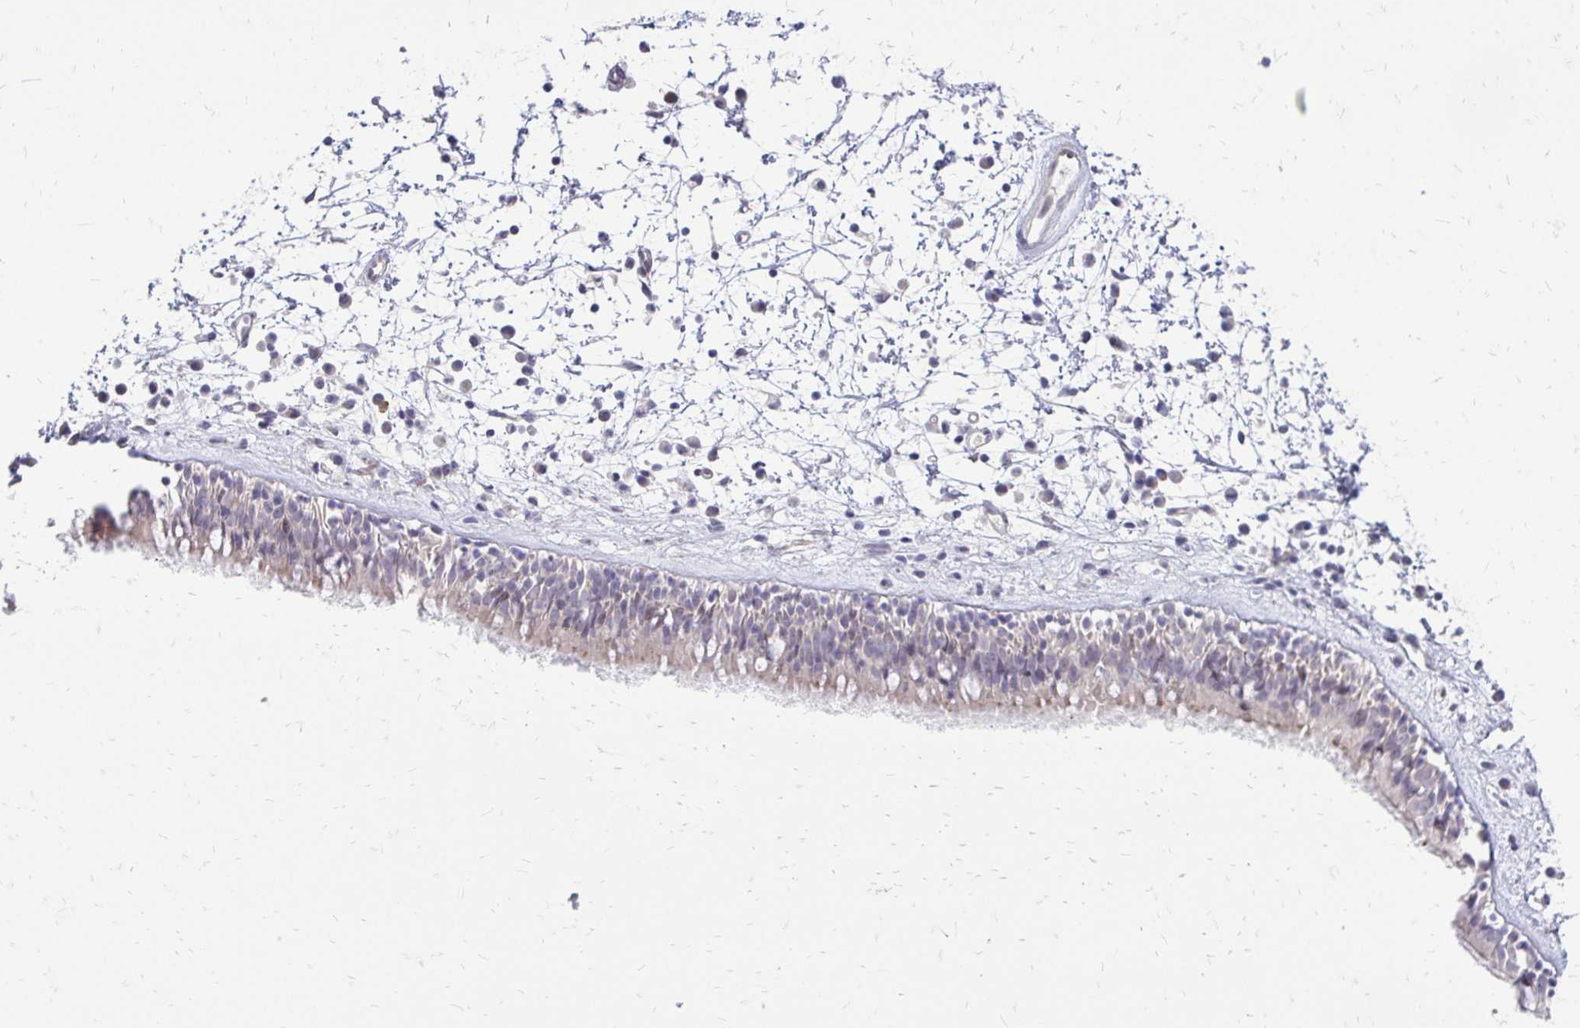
{"staining": {"intensity": "weak", "quantity": "25%-75%", "location": "cytoplasmic/membranous"}, "tissue": "nasopharynx", "cell_type": "Respiratory epithelial cells", "image_type": "normal", "snomed": [{"axis": "morphology", "description": "Normal tissue, NOS"}, {"axis": "topography", "description": "Nasopharynx"}], "caption": "Nasopharynx stained for a protein (brown) reveals weak cytoplasmic/membranous positive expression in about 25%-75% of respiratory epithelial cells.", "gene": "PPDPFL", "patient": {"sex": "male", "age": 24}}